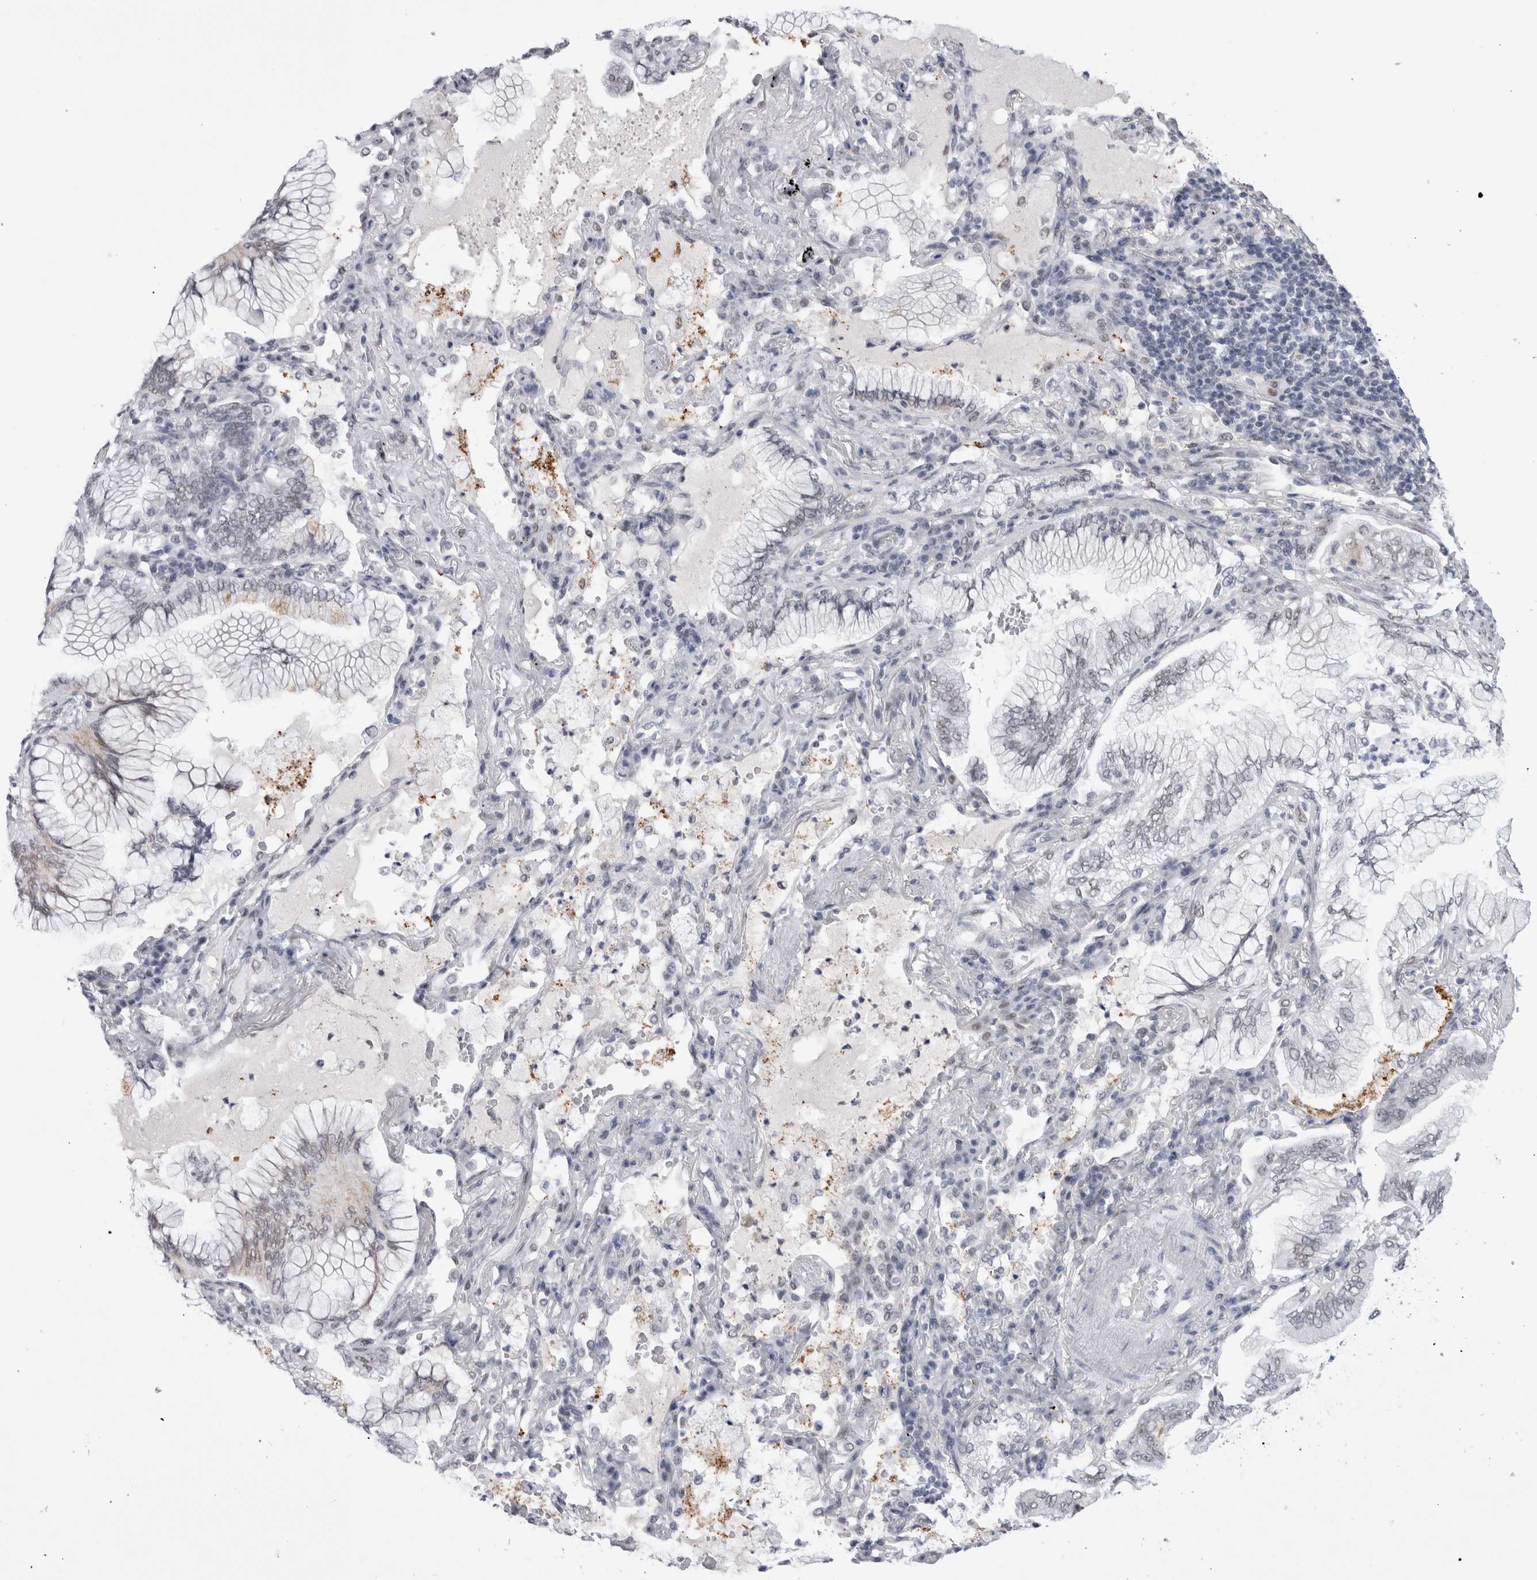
{"staining": {"intensity": "moderate", "quantity": "<25%", "location": "cytoplasmic/membranous,nuclear"}, "tissue": "lung cancer", "cell_type": "Tumor cells", "image_type": "cancer", "snomed": [{"axis": "morphology", "description": "Adenocarcinoma, NOS"}, {"axis": "topography", "description": "Lung"}], "caption": "Lung cancer stained with a protein marker demonstrates moderate staining in tumor cells.", "gene": "API5", "patient": {"sex": "female", "age": 70}}